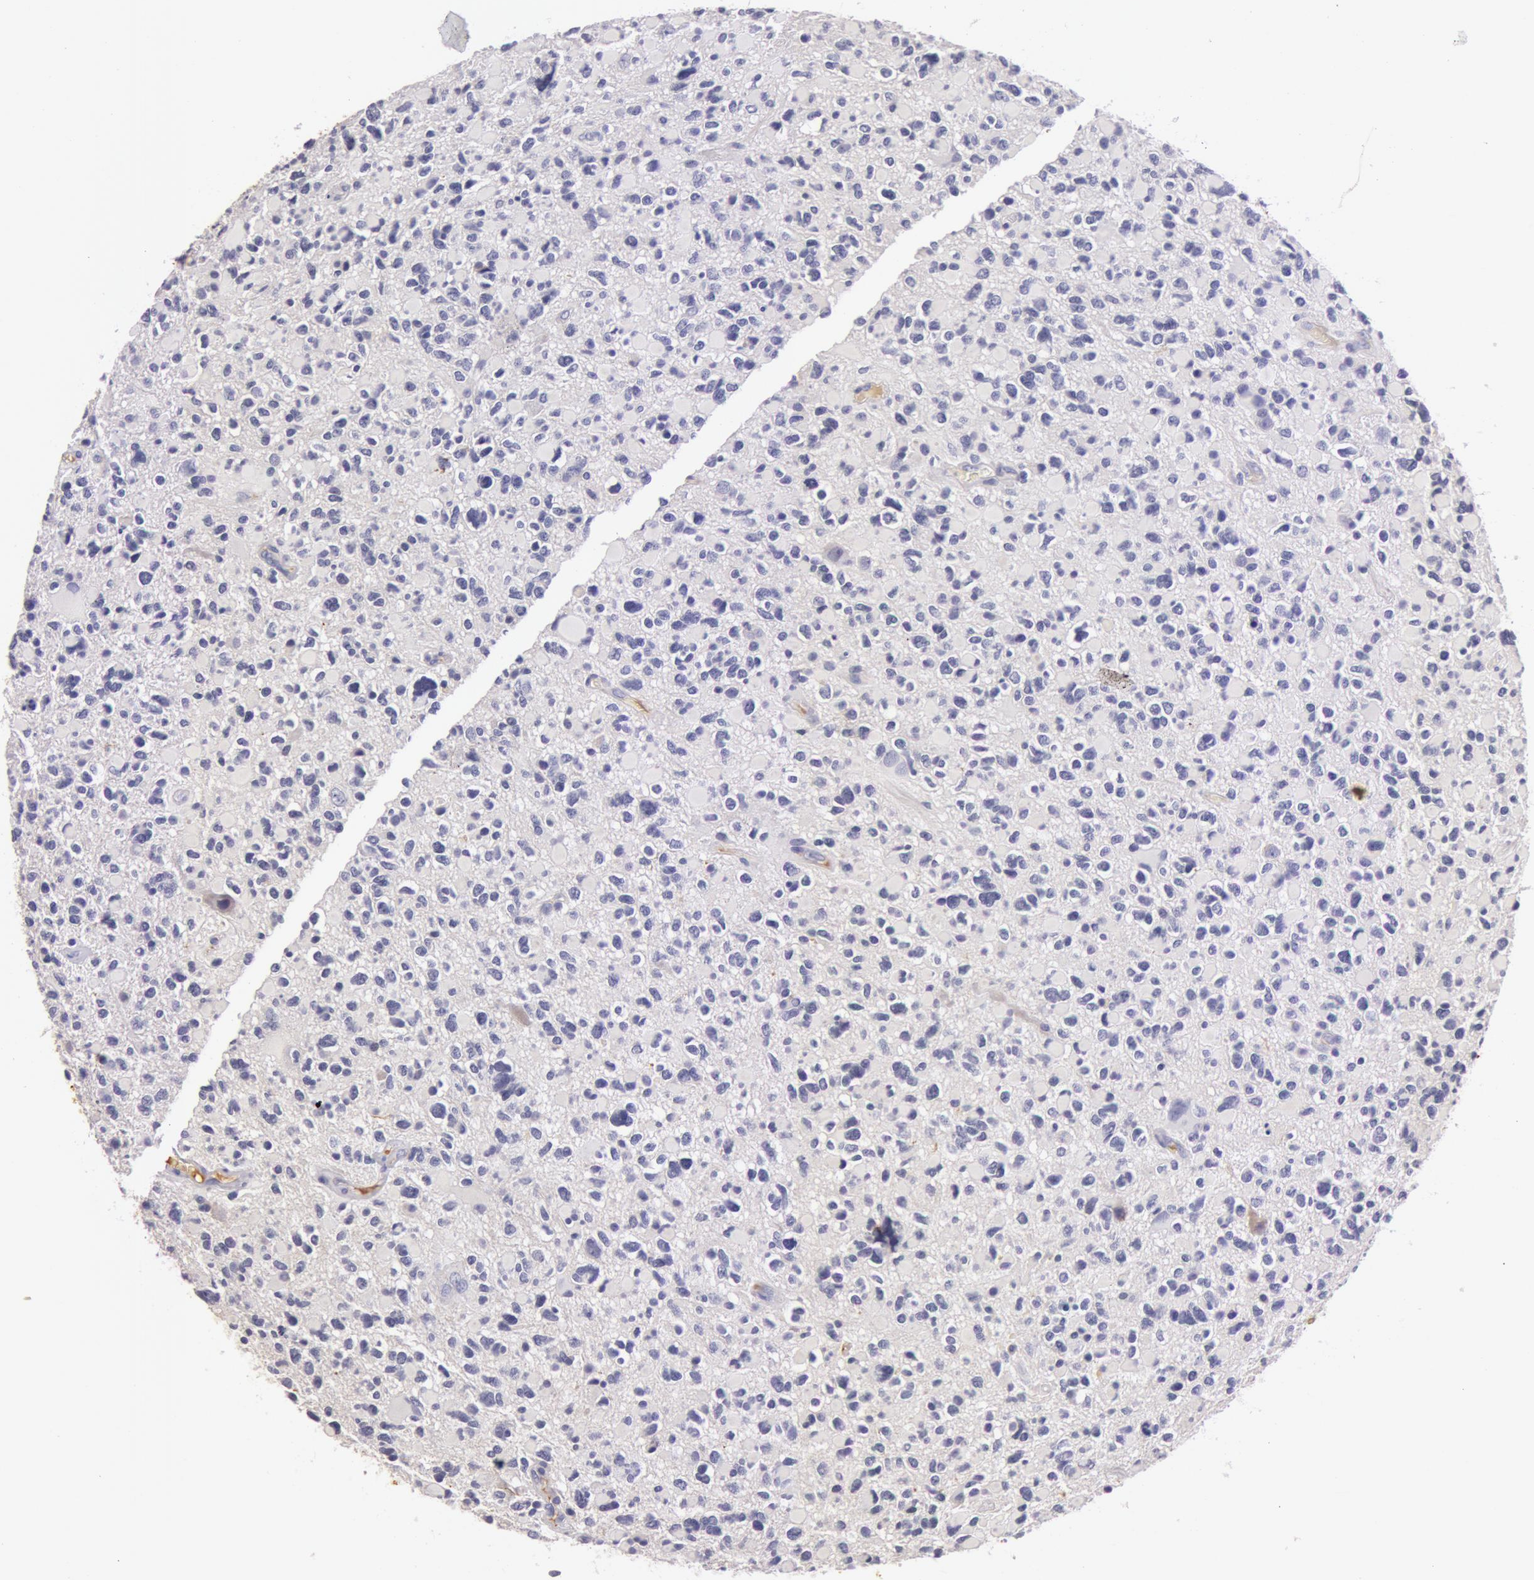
{"staining": {"intensity": "negative", "quantity": "none", "location": "none"}, "tissue": "glioma", "cell_type": "Tumor cells", "image_type": "cancer", "snomed": [{"axis": "morphology", "description": "Glioma, malignant, High grade"}, {"axis": "topography", "description": "Brain"}], "caption": "A high-resolution histopathology image shows immunohistochemistry staining of glioma, which shows no significant positivity in tumor cells. (Brightfield microscopy of DAB (3,3'-diaminobenzidine) IHC at high magnification).", "gene": "C4BPA", "patient": {"sex": "female", "age": 37}}